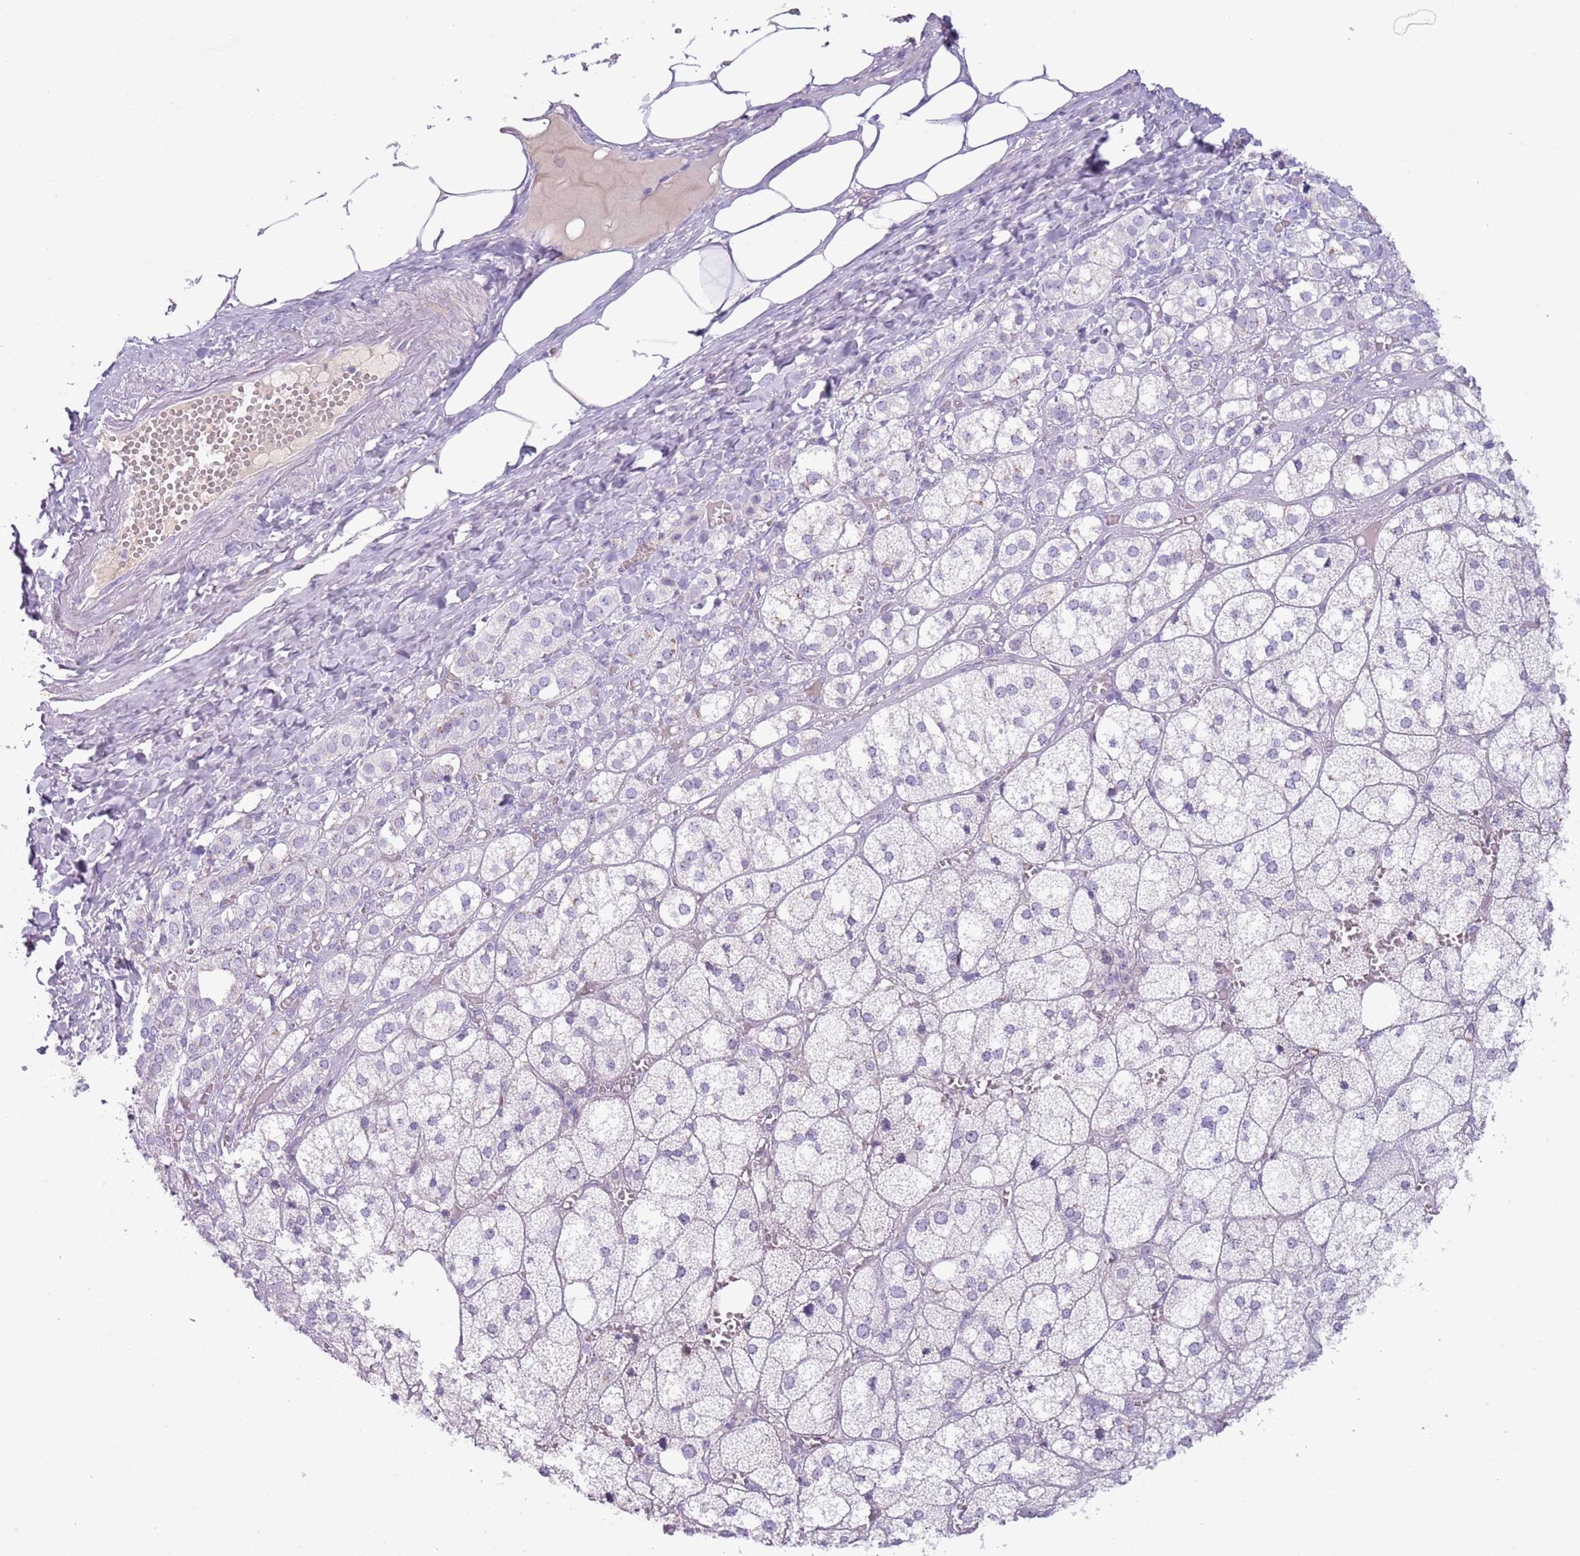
{"staining": {"intensity": "negative", "quantity": "none", "location": "none"}, "tissue": "adrenal gland", "cell_type": "Glandular cells", "image_type": "normal", "snomed": [{"axis": "morphology", "description": "Normal tissue, NOS"}, {"axis": "topography", "description": "Adrenal gland"}], "caption": "Immunohistochemistry image of unremarkable human adrenal gland stained for a protein (brown), which exhibits no expression in glandular cells.", "gene": "NBPF4", "patient": {"sex": "female", "age": 61}}